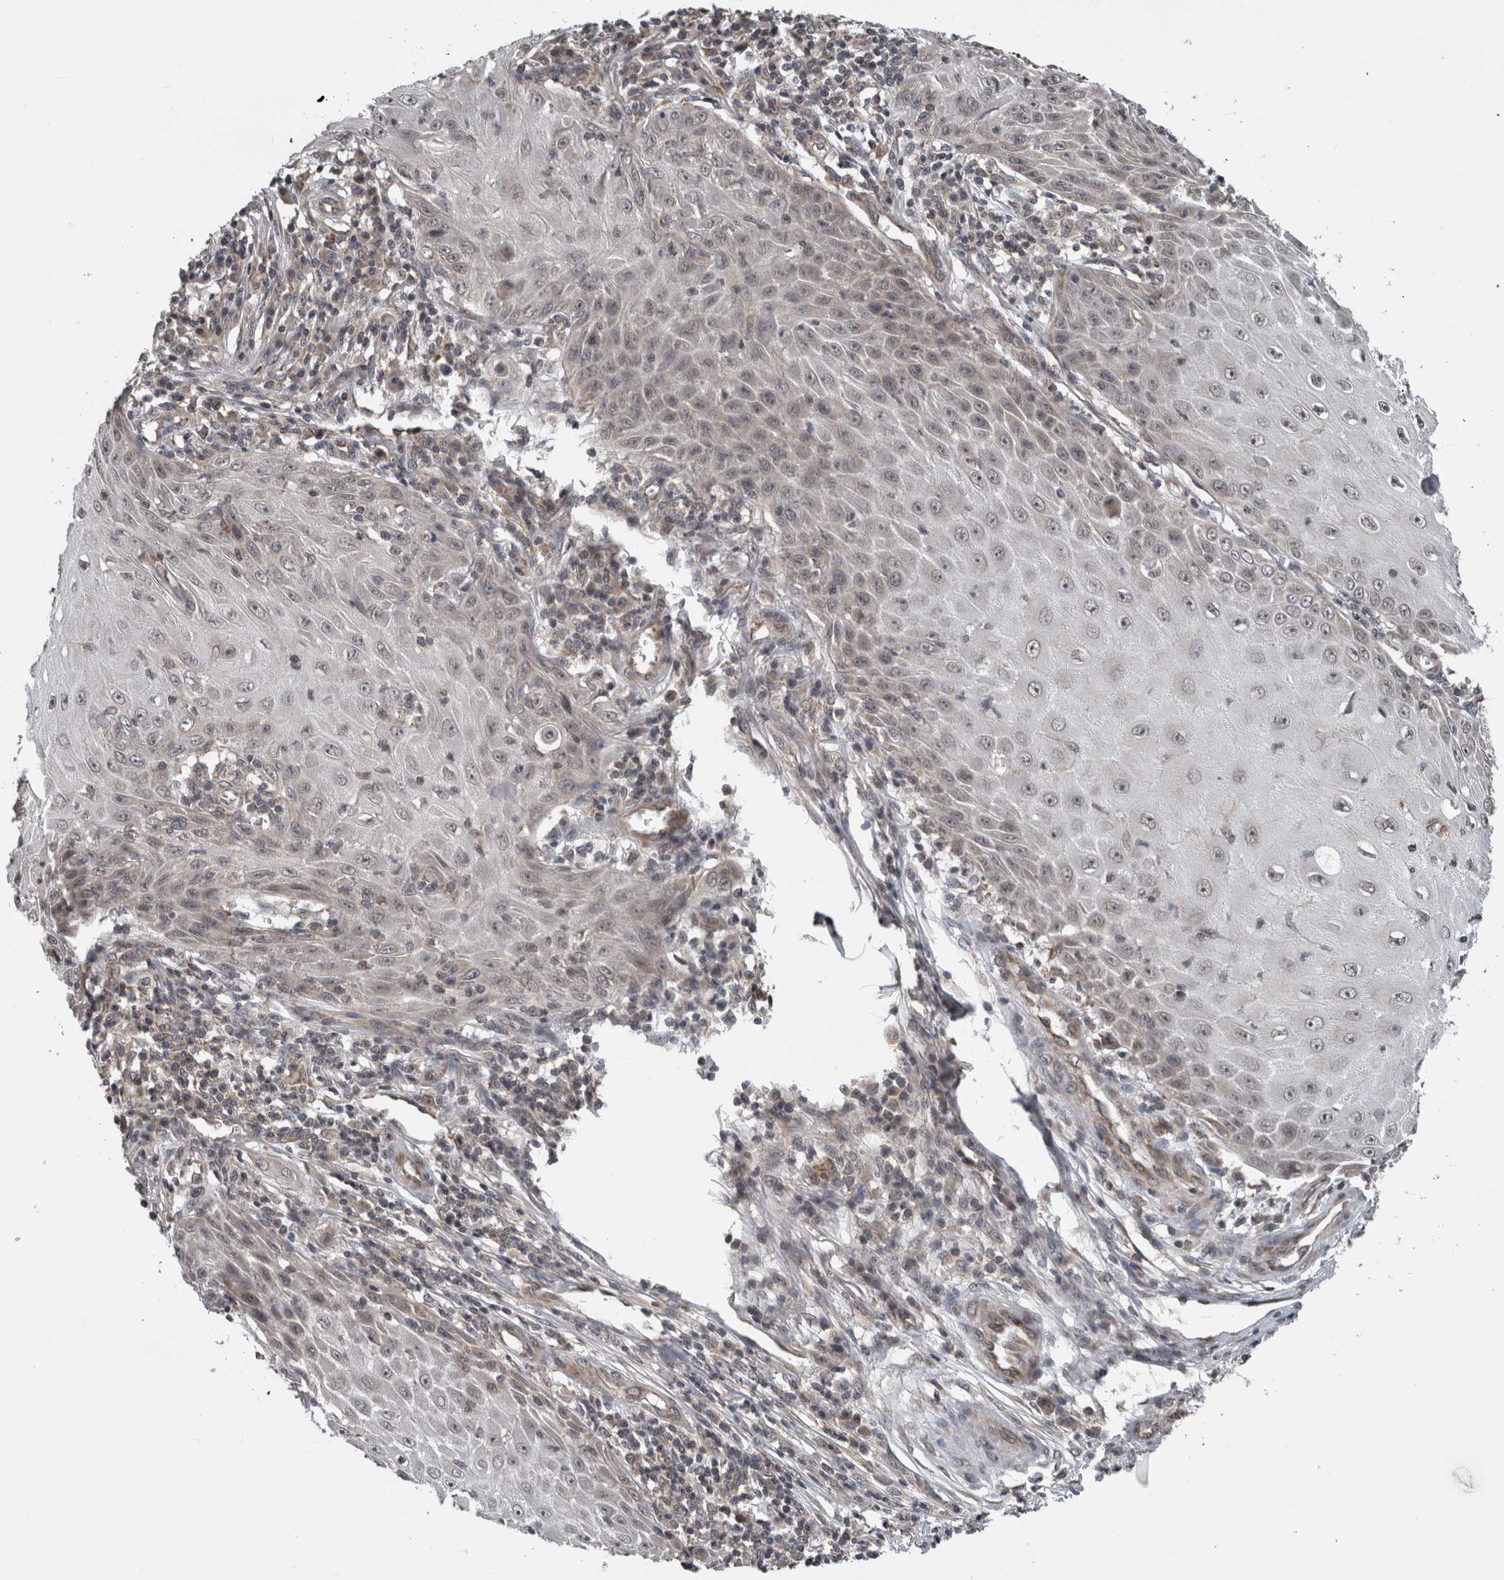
{"staining": {"intensity": "negative", "quantity": "none", "location": "none"}, "tissue": "skin cancer", "cell_type": "Tumor cells", "image_type": "cancer", "snomed": [{"axis": "morphology", "description": "Squamous cell carcinoma, NOS"}, {"axis": "topography", "description": "Skin"}], "caption": "Skin cancer (squamous cell carcinoma) stained for a protein using immunohistochemistry displays no positivity tumor cells.", "gene": "ENY2", "patient": {"sex": "female", "age": 73}}